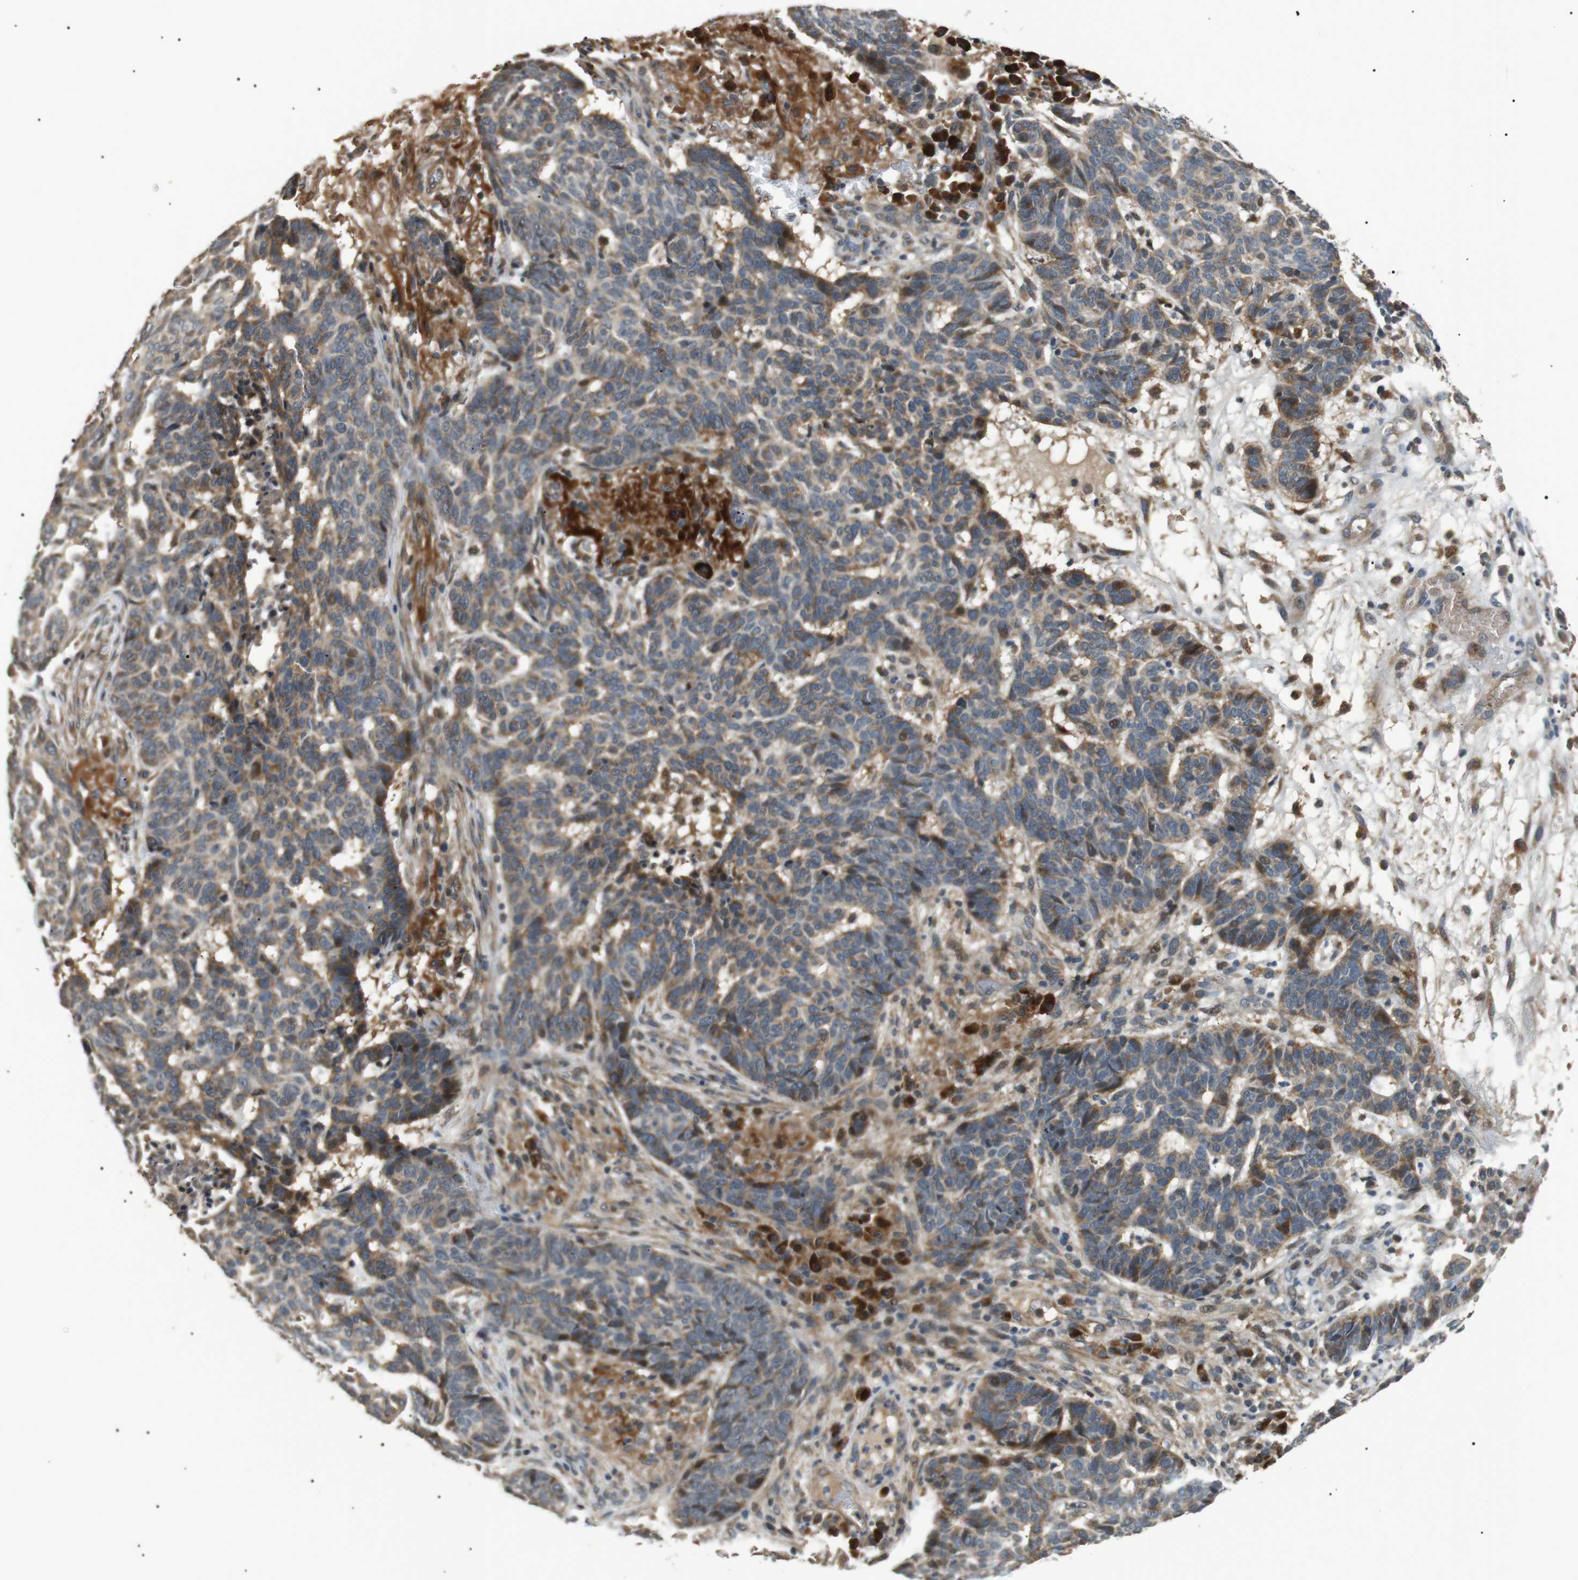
{"staining": {"intensity": "weak", "quantity": "25%-75%", "location": "cytoplasmic/membranous"}, "tissue": "skin cancer", "cell_type": "Tumor cells", "image_type": "cancer", "snomed": [{"axis": "morphology", "description": "Basal cell carcinoma"}, {"axis": "topography", "description": "Skin"}], "caption": "Human skin cancer (basal cell carcinoma) stained for a protein (brown) shows weak cytoplasmic/membranous positive expression in about 25%-75% of tumor cells.", "gene": "HSPA13", "patient": {"sex": "male", "age": 85}}